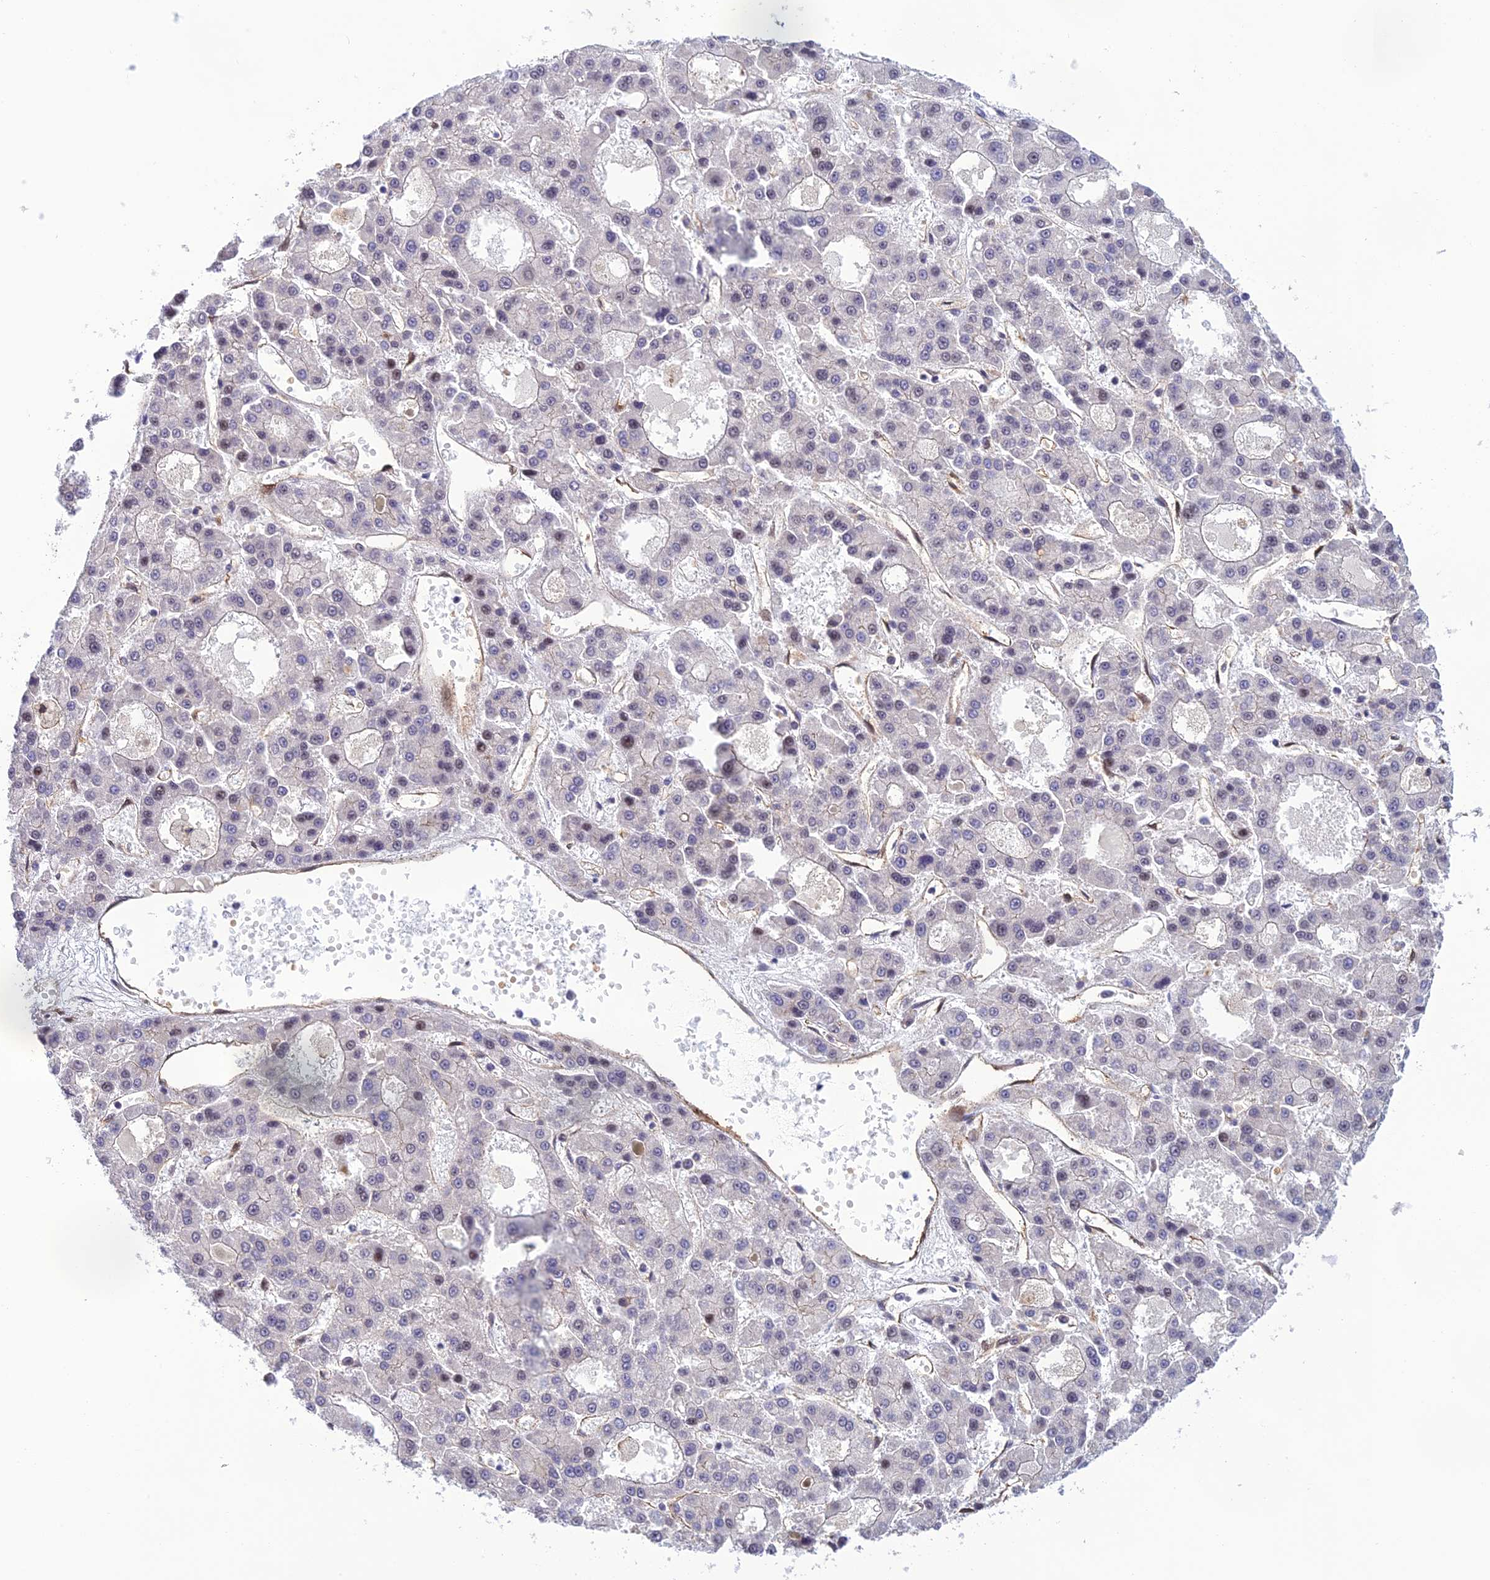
{"staining": {"intensity": "moderate", "quantity": "<25%", "location": "nuclear"}, "tissue": "liver cancer", "cell_type": "Tumor cells", "image_type": "cancer", "snomed": [{"axis": "morphology", "description": "Carcinoma, Hepatocellular, NOS"}, {"axis": "topography", "description": "Liver"}], "caption": "This micrograph demonstrates immunohistochemistry staining of human liver hepatocellular carcinoma, with low moderate nuclear expression in approximately <25% of tumor cells.", "gene": "RANBP3", "patient": {"sex": "male", "age": 70}}